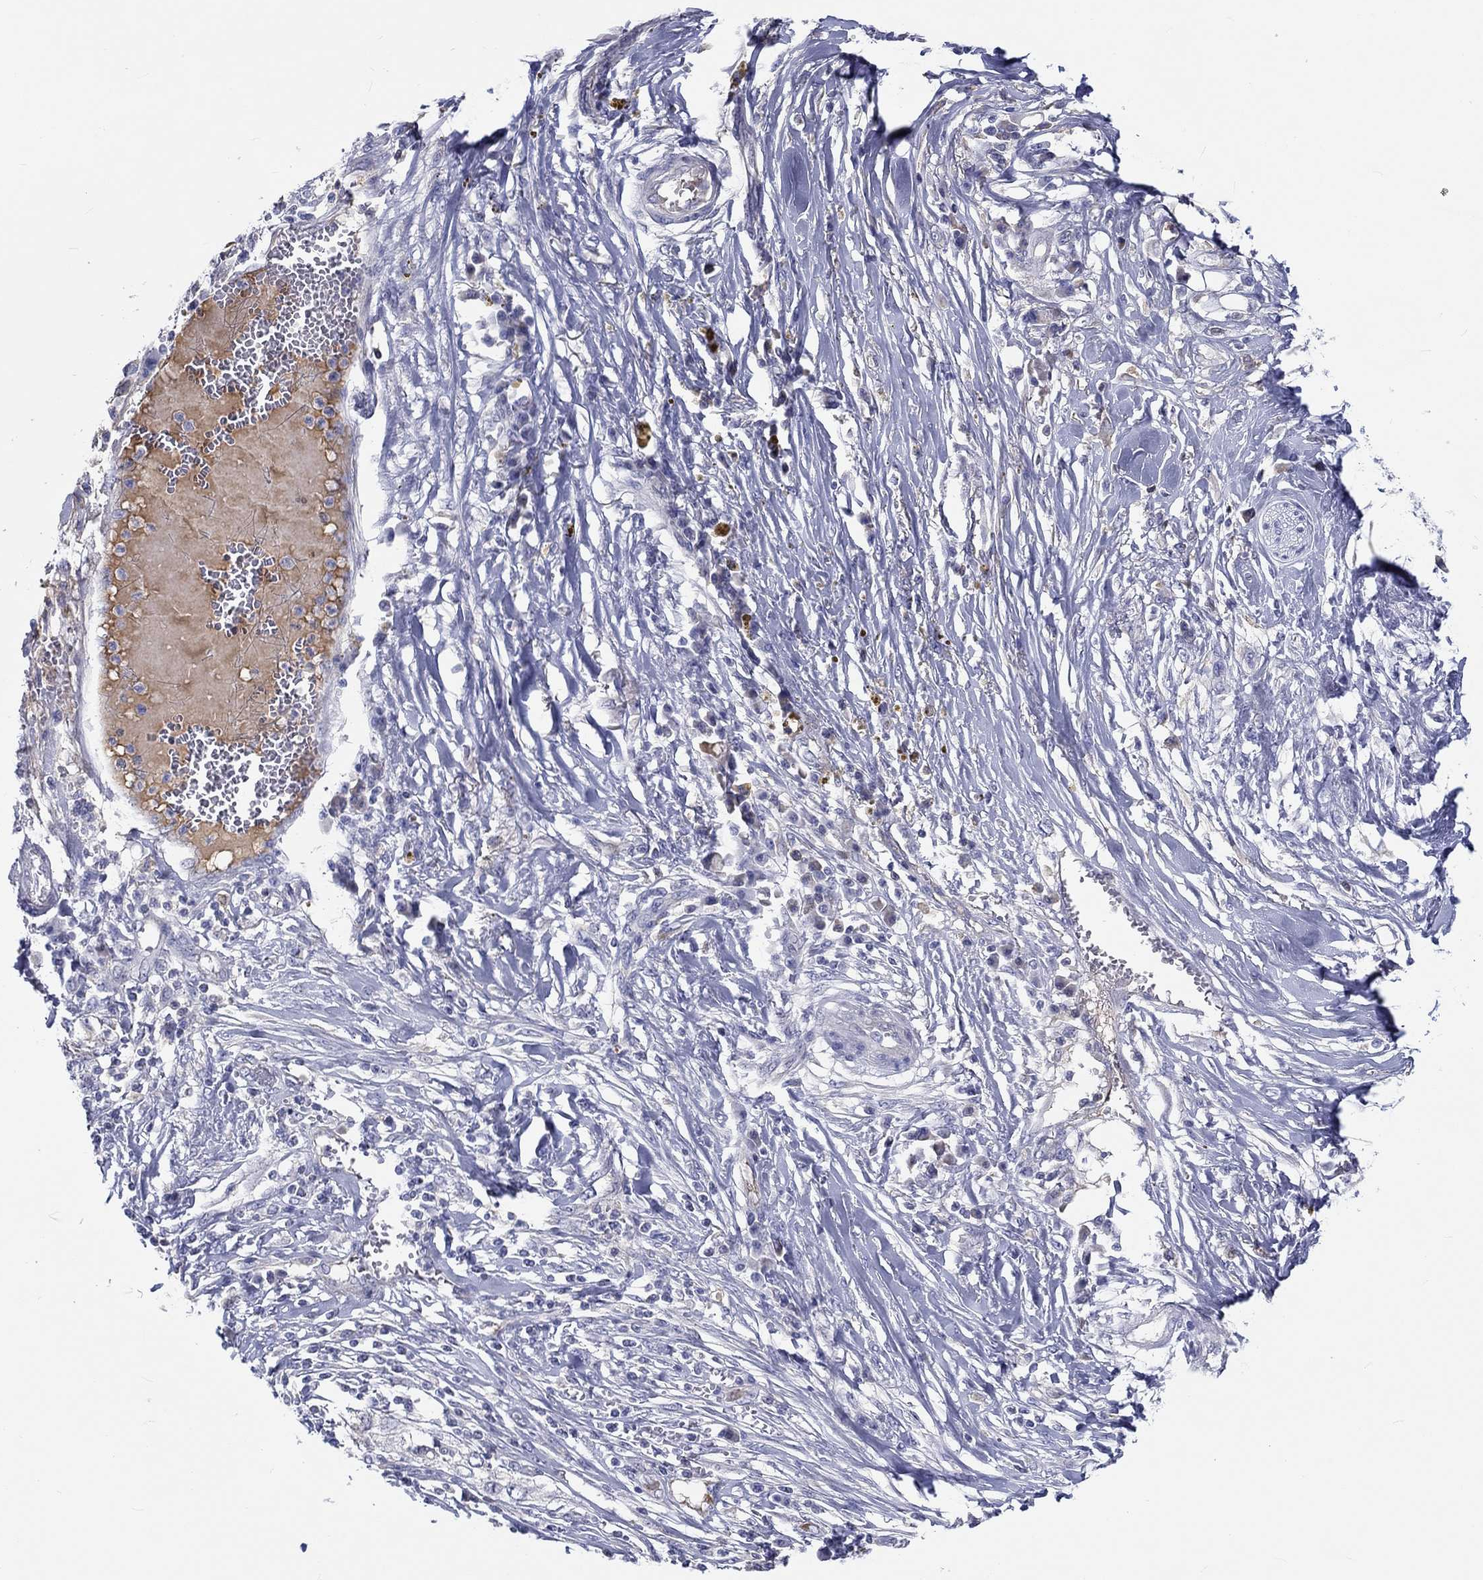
{"staining": {"intensity": "negative", "quantity": "none", "location": "none"}, "tissue": "skin cancer", "cell_type": "Tumor cells", "image_type": "cancer", "snomed": [{"axis": "morphology", "description": "Squamous cell carcinoma, NOS"}, {"axis": "topography", "description": "Skin"}], "caption": "Micrograph shows no significant protein expression in tumor cells of skin cancer.", "gene": "CDY2B", "patient": {"sex": "male", "age": 82}}